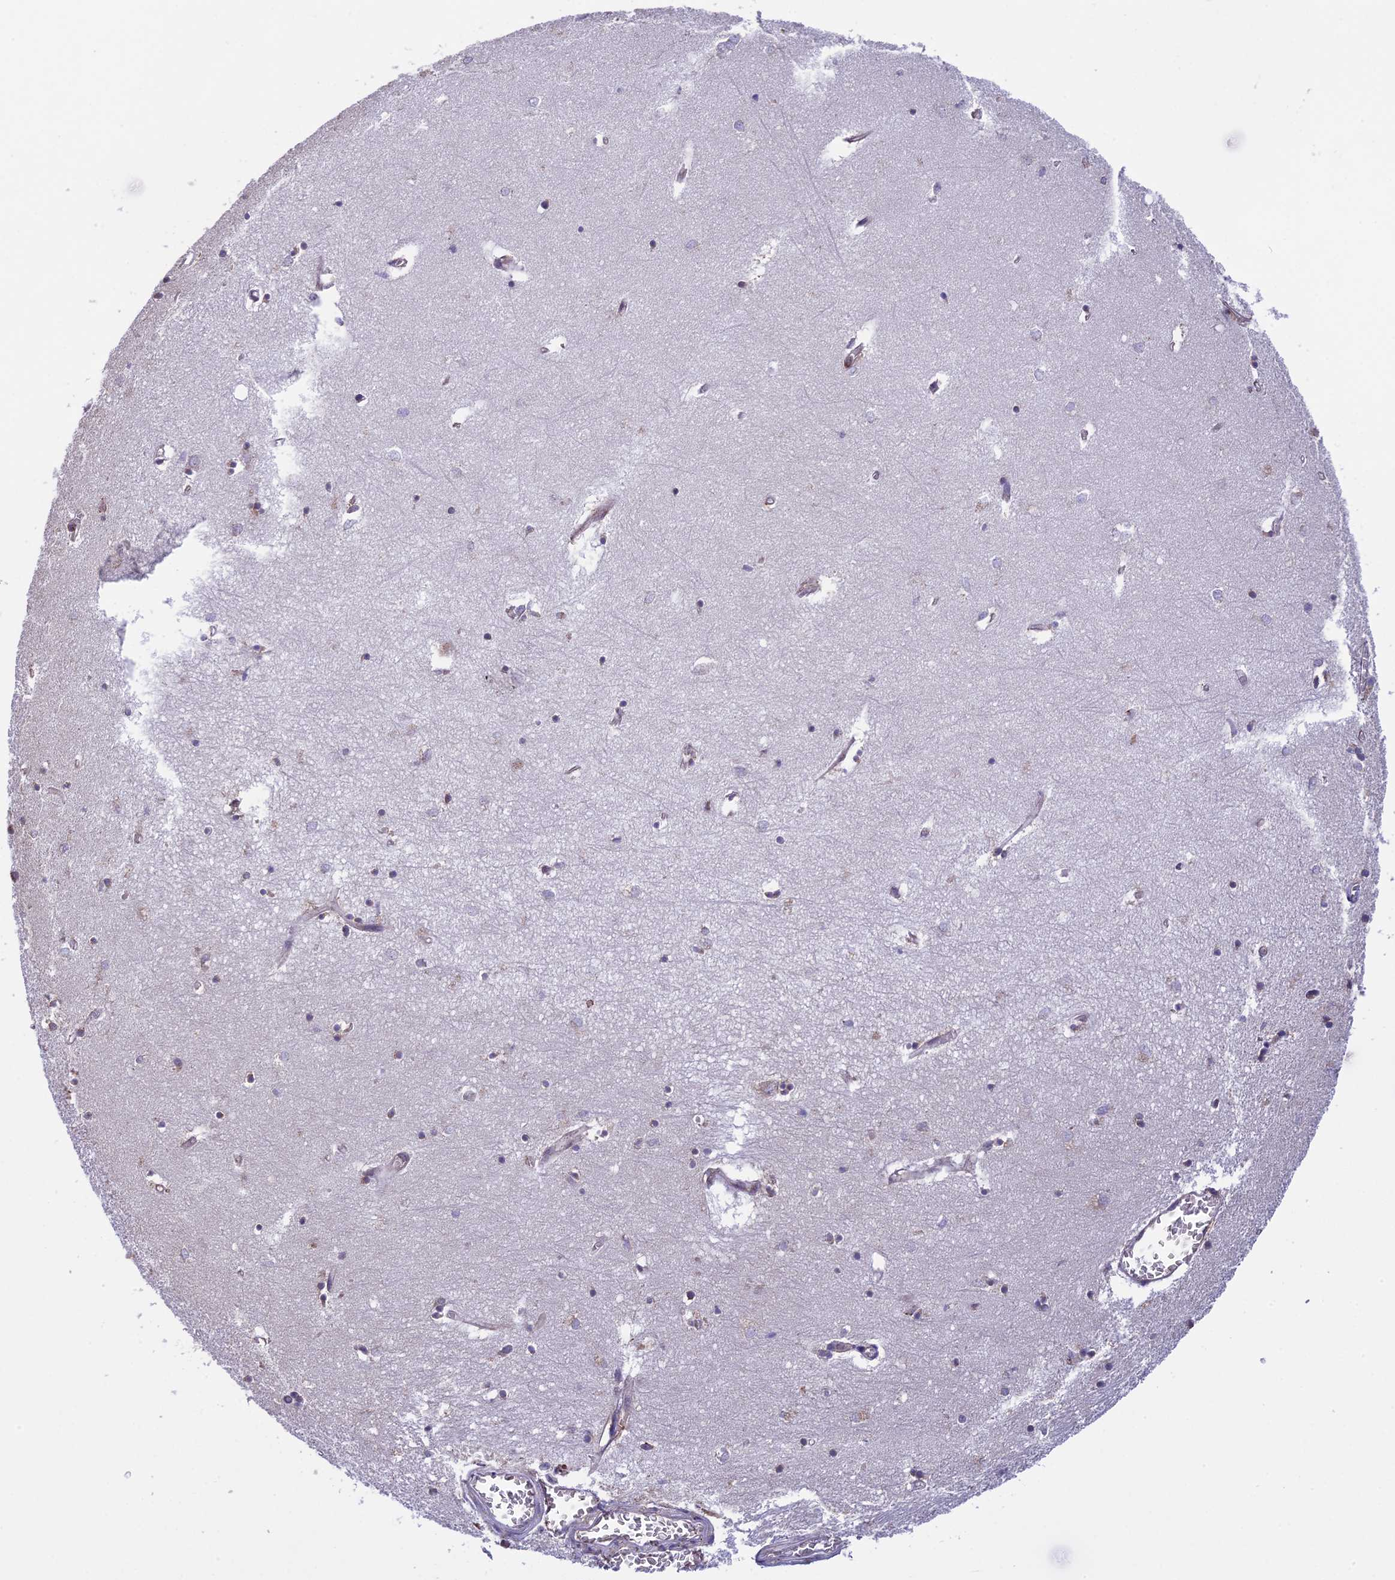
{"staining": {"intensity": "negative", "quantity": "none", "location": "none"}, "tissue": "hippocampus", "cell_type": "Glial cells", "image_type": "normal", "snomed": [{"axis": "morphology", "description": "Normal tissue, NOS"}, {"axis": "topography", "description": "Hippocampus"}], "caption": "Hippocampus was stained to show a protein in brown. There is no significant staining in glial cells. (Immunohistochemistry, brightfield microscopy, high magnification).", "gene": "DMRTA2", "patient": {"sex": "female", "age": 64}}